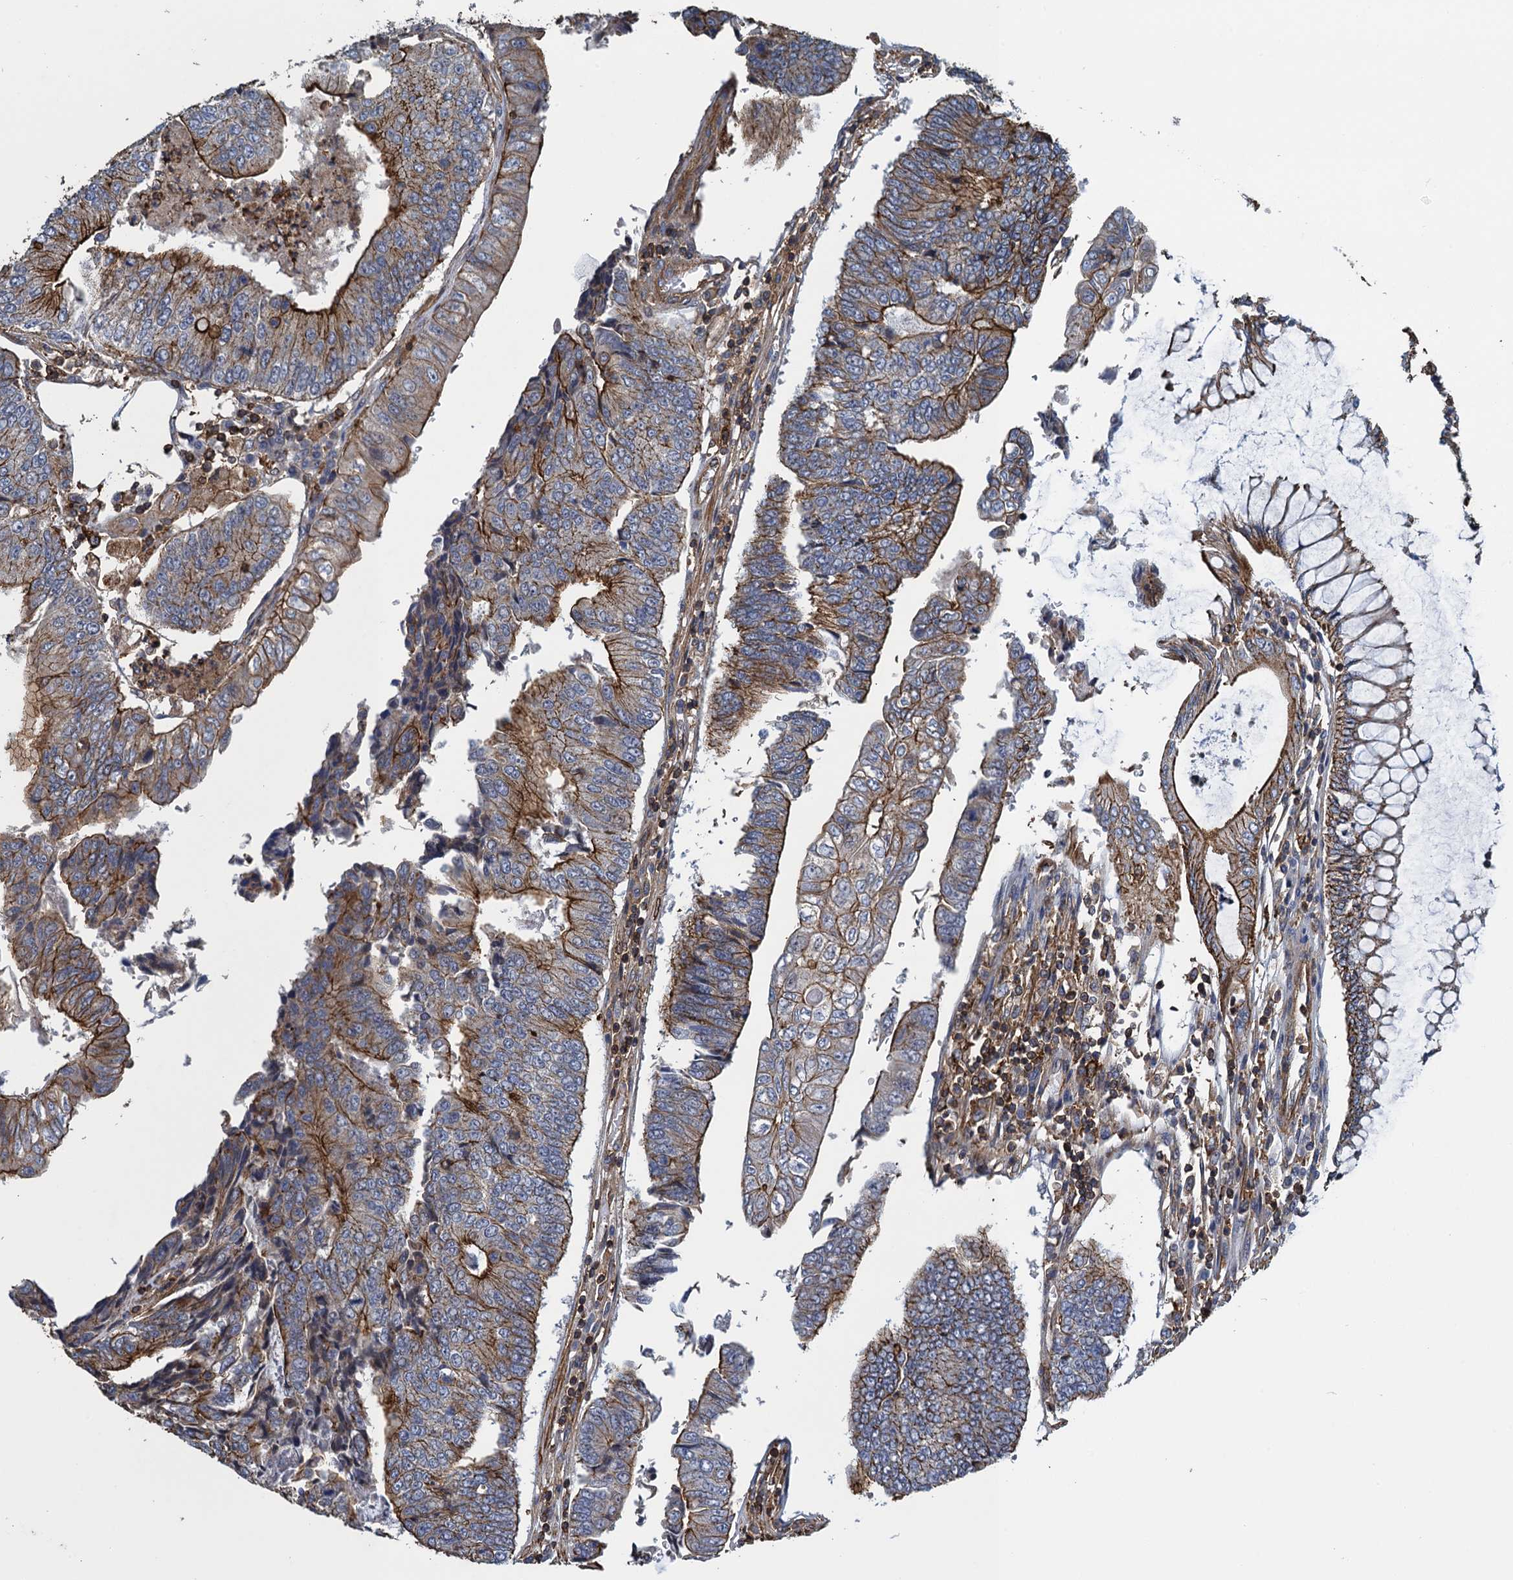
{"staining": {"intensity": "strong", "quantity": ">75%", "location": "cytoplasmic/membranous"}, "tissue": "colorectal cancer", "cell_type": "Tumor cells", "image_type": "cancer", "snomed": [{"axis": "morphology", "description": "Adenocarcinoma, NOS"}, {"axis": "topography", "description": "Colon"}], "caption": "Adenocarcinoma (colorectal) stained for a protein (brown) demonstrates strong cytoplasmic/membranous positive staining in about >75% of tumor cells.", "gene": "PROSER2", "patient": {"sex": "female", "age": 67}}